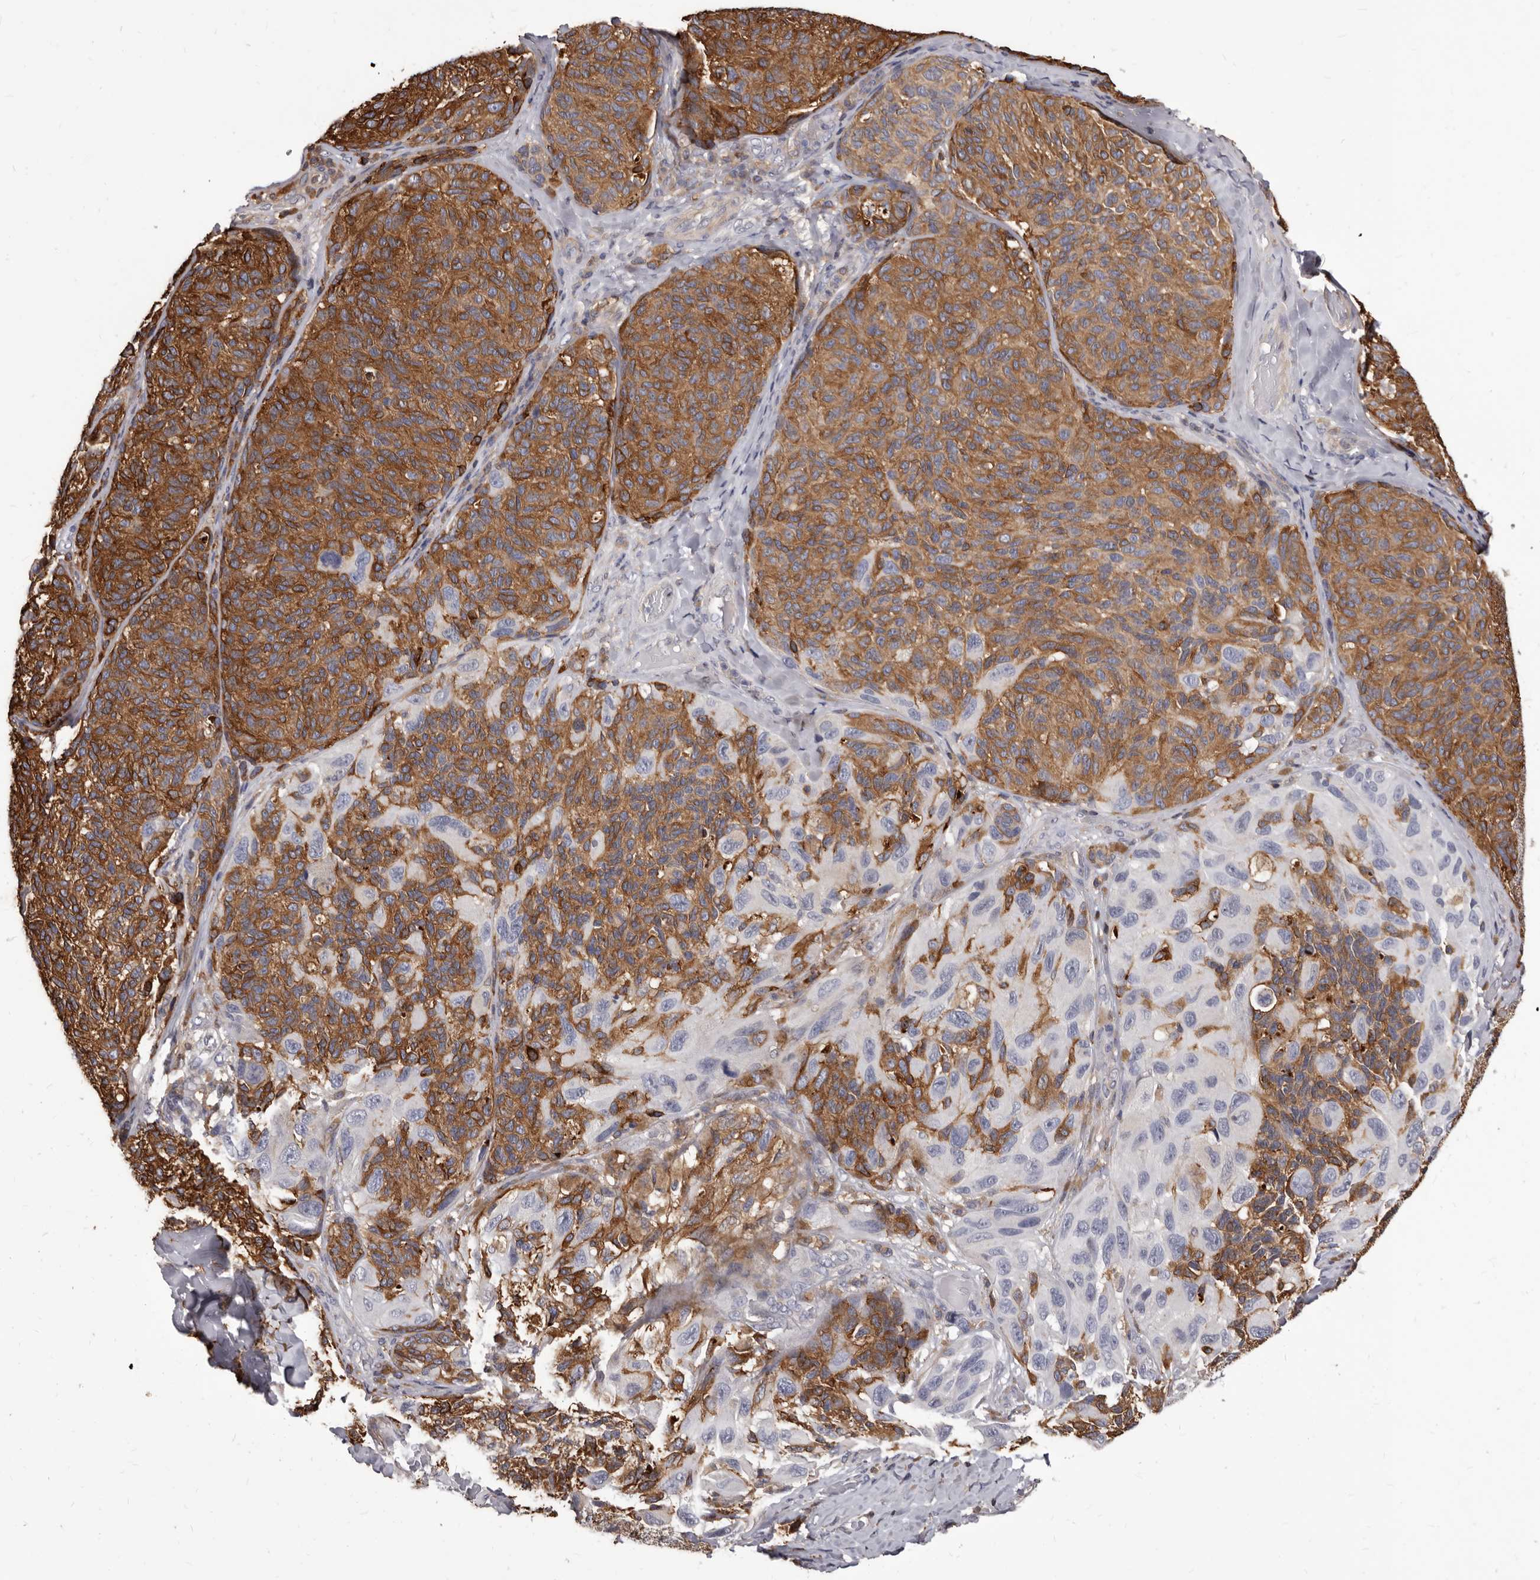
{"staining": {"intensity": "strong", "quantity": "25%-75%", "location": "cytoplasmic/membranous"}, "tissue": "melanoma", "cell_type": "Tumor cells", "image_type": "cancer", "snomed": [{"axis": "morphology", "description": "Malignant melanoma, NOS"}, {"axis": "topography", "description": "Skin"}], "caption": "Malignant melanoma stained with a brown dye exhibits strong cytoplasmic/membranous positive staining in about 25%-75% of tumor cells.", "gene": "NIBAN1", "patient": {"sex": "female", "age": 73}}